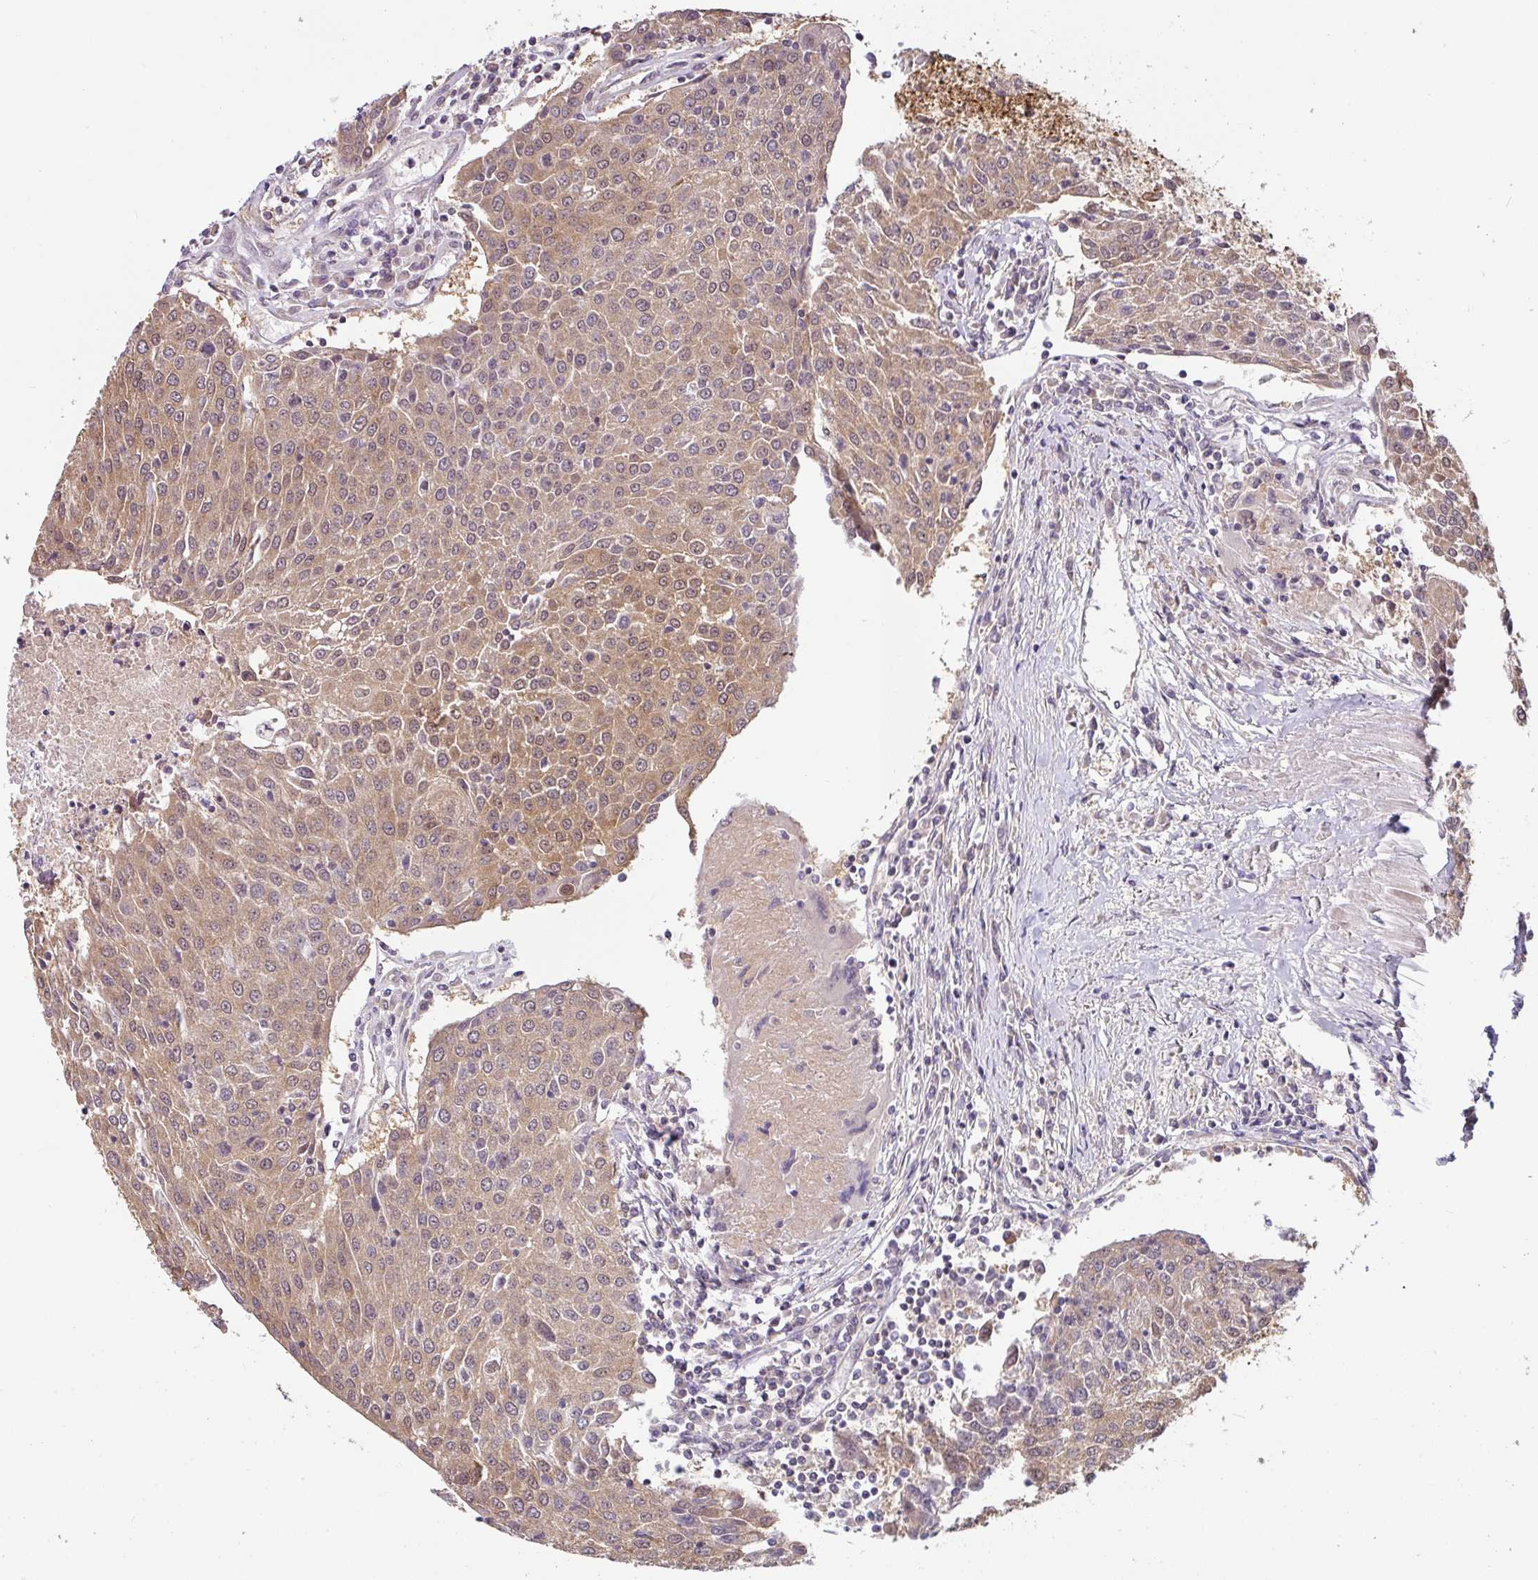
{"staining": {"intensity": "moderate", "quantity": "25%-75%", "location": "cytoplasmic/membranous,nuclear"}, "tissue": "urothelial cancer", "cell_type": "Tumor cells", "image_type": "cancer", "snomed": [{"axis": "morphology", "description": "Urothelial carcinoma, High grade"}, {"axis": "topography", "description": "Urinary bladder"}], "caption": "This is an image of IHC staining of urothelial cancer, which shows moderate positivity in the cytoplasmic/membranous and nuclear of tumor cells.", "gene": "SHB", "patient": {"sex": "female", "age": 85}}